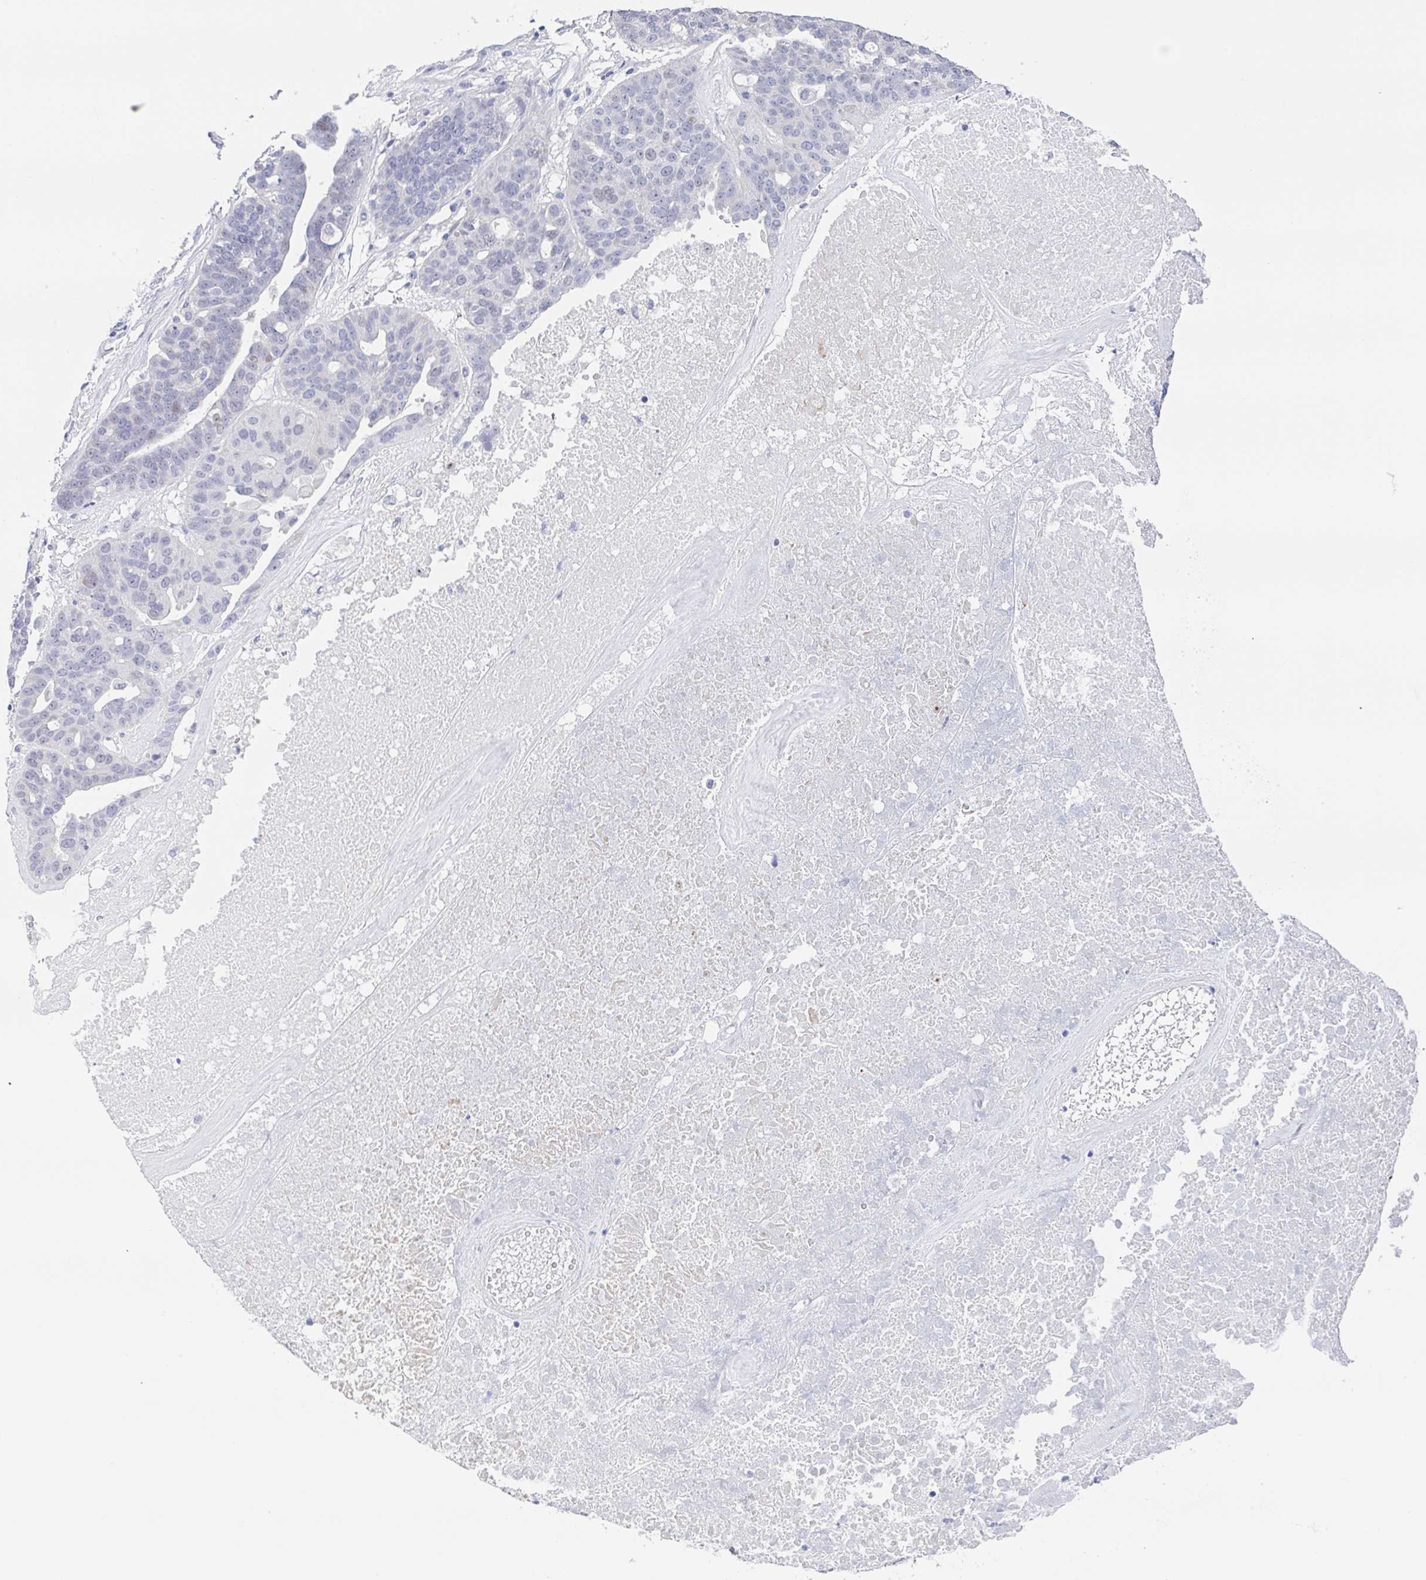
{"staining": {"intensity": "weak", "quantity": "<25%", "location": "nuclear"}, "tissue": "ovarian cancer", "cell_type": "Tumor cells", "image_type": "cancer", "snomed": [{"axis": "morphology", "description": "Cystadenocarcinoma, serous, NOS"}, {"axis": "topography", "description": "Ovary"}], "caption": "Immunohistochemistry micrograph of neoplastic tissue: human ovarian serous cystadenocarcinoma stained with DAB shows no significant protein positivity in tumor cells.", "gene": "NOXRED1", "patient": {"sex": "female", "age": 59}}